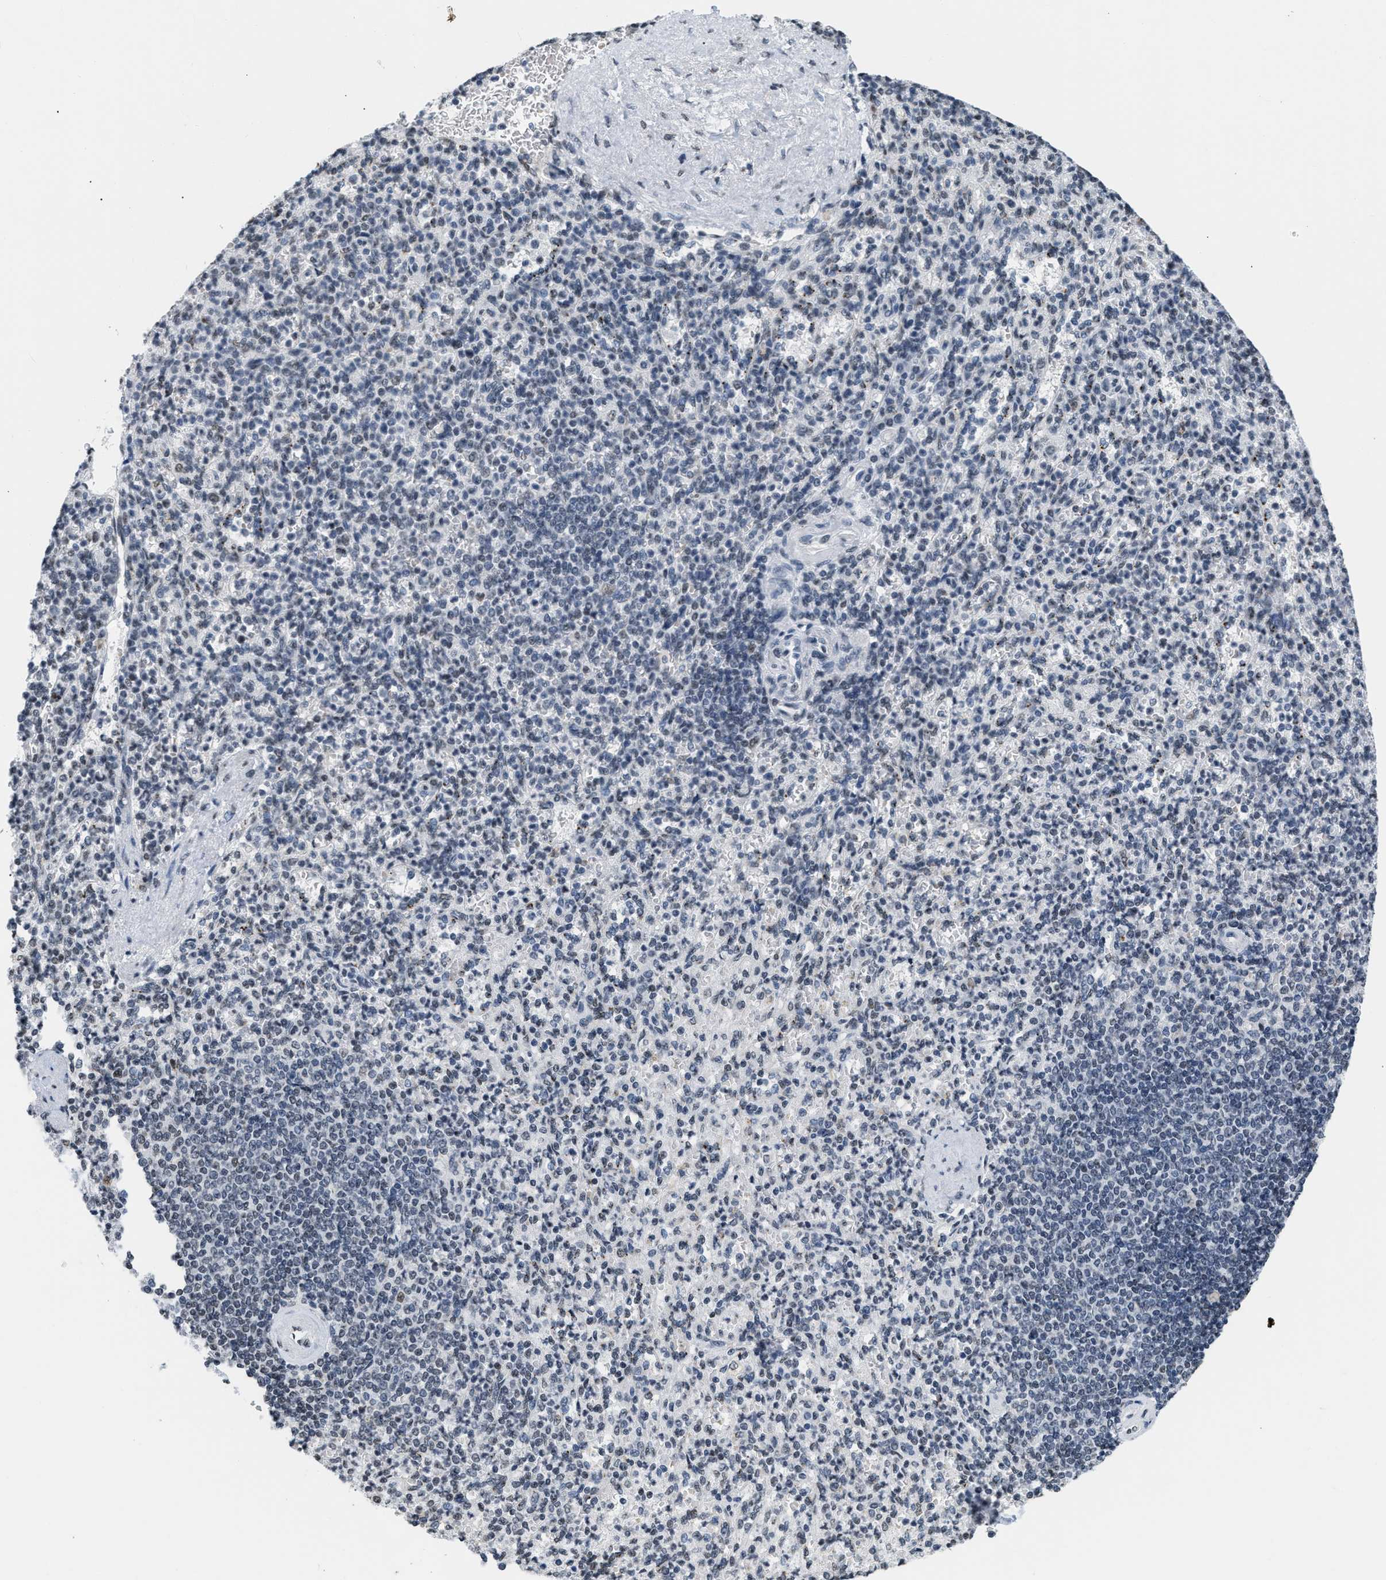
{"staining": {"intensity": "weak", "quantity": "<25%", "location": "nuclear"}, "tissue": "spleen", "cell_type": "Cells in red pulp", "image_type": "normal", "snomed": [{"axis": "morphology", "description": "Normal tissue, NOS"}, {"axis": "topography", "description": "Spleen"}], "caption": "Human spleen stained for a protein using immunohistochemistry (IHC) shows no staining in cells in red pulp.", "gene": "RAF1", "patient": {"sex": "female", "age": 74}}